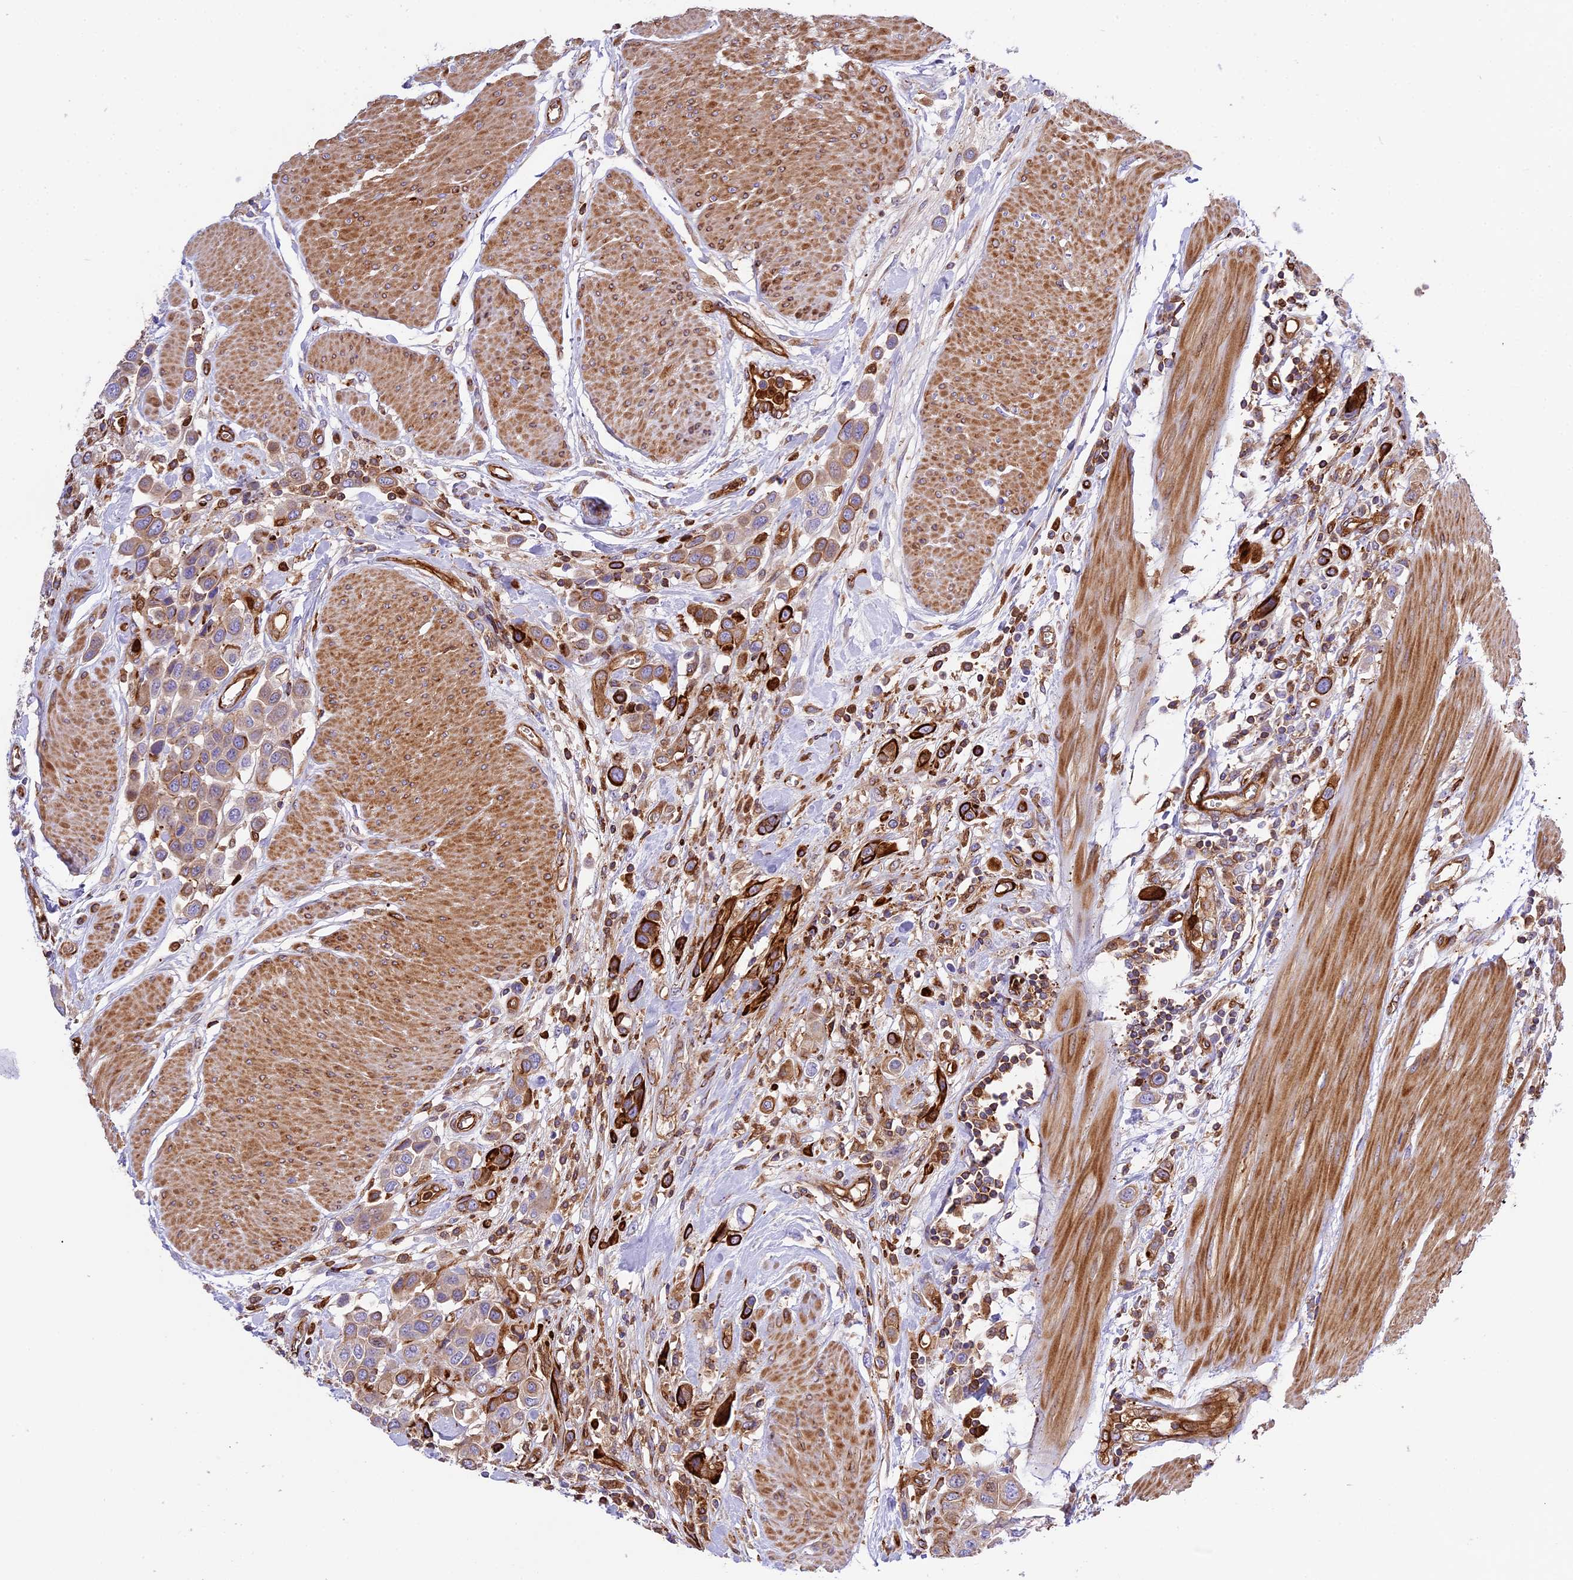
{"staining": {"intensity": "strong", "quantity": "<25%", "location": "cytoplasmic/membranous"}, "tissue": "urothelial cancer", "cell_type": "Tumor cells", "image_type": "cancer", "snomed": [{"axis": "morphology", "description": "Urothelial carcinoma, High grade"}, {"axis": "topography", "description": "Urinary bladder"}], "caption": "Urothelial cancer was stained to show a protein in brown. There is medium levels of strong cytoplasmic/membranous staining in about <25% of tumor cells.", "gene": "CD99L2", "patient": {"sex": "male", "age": 50}}